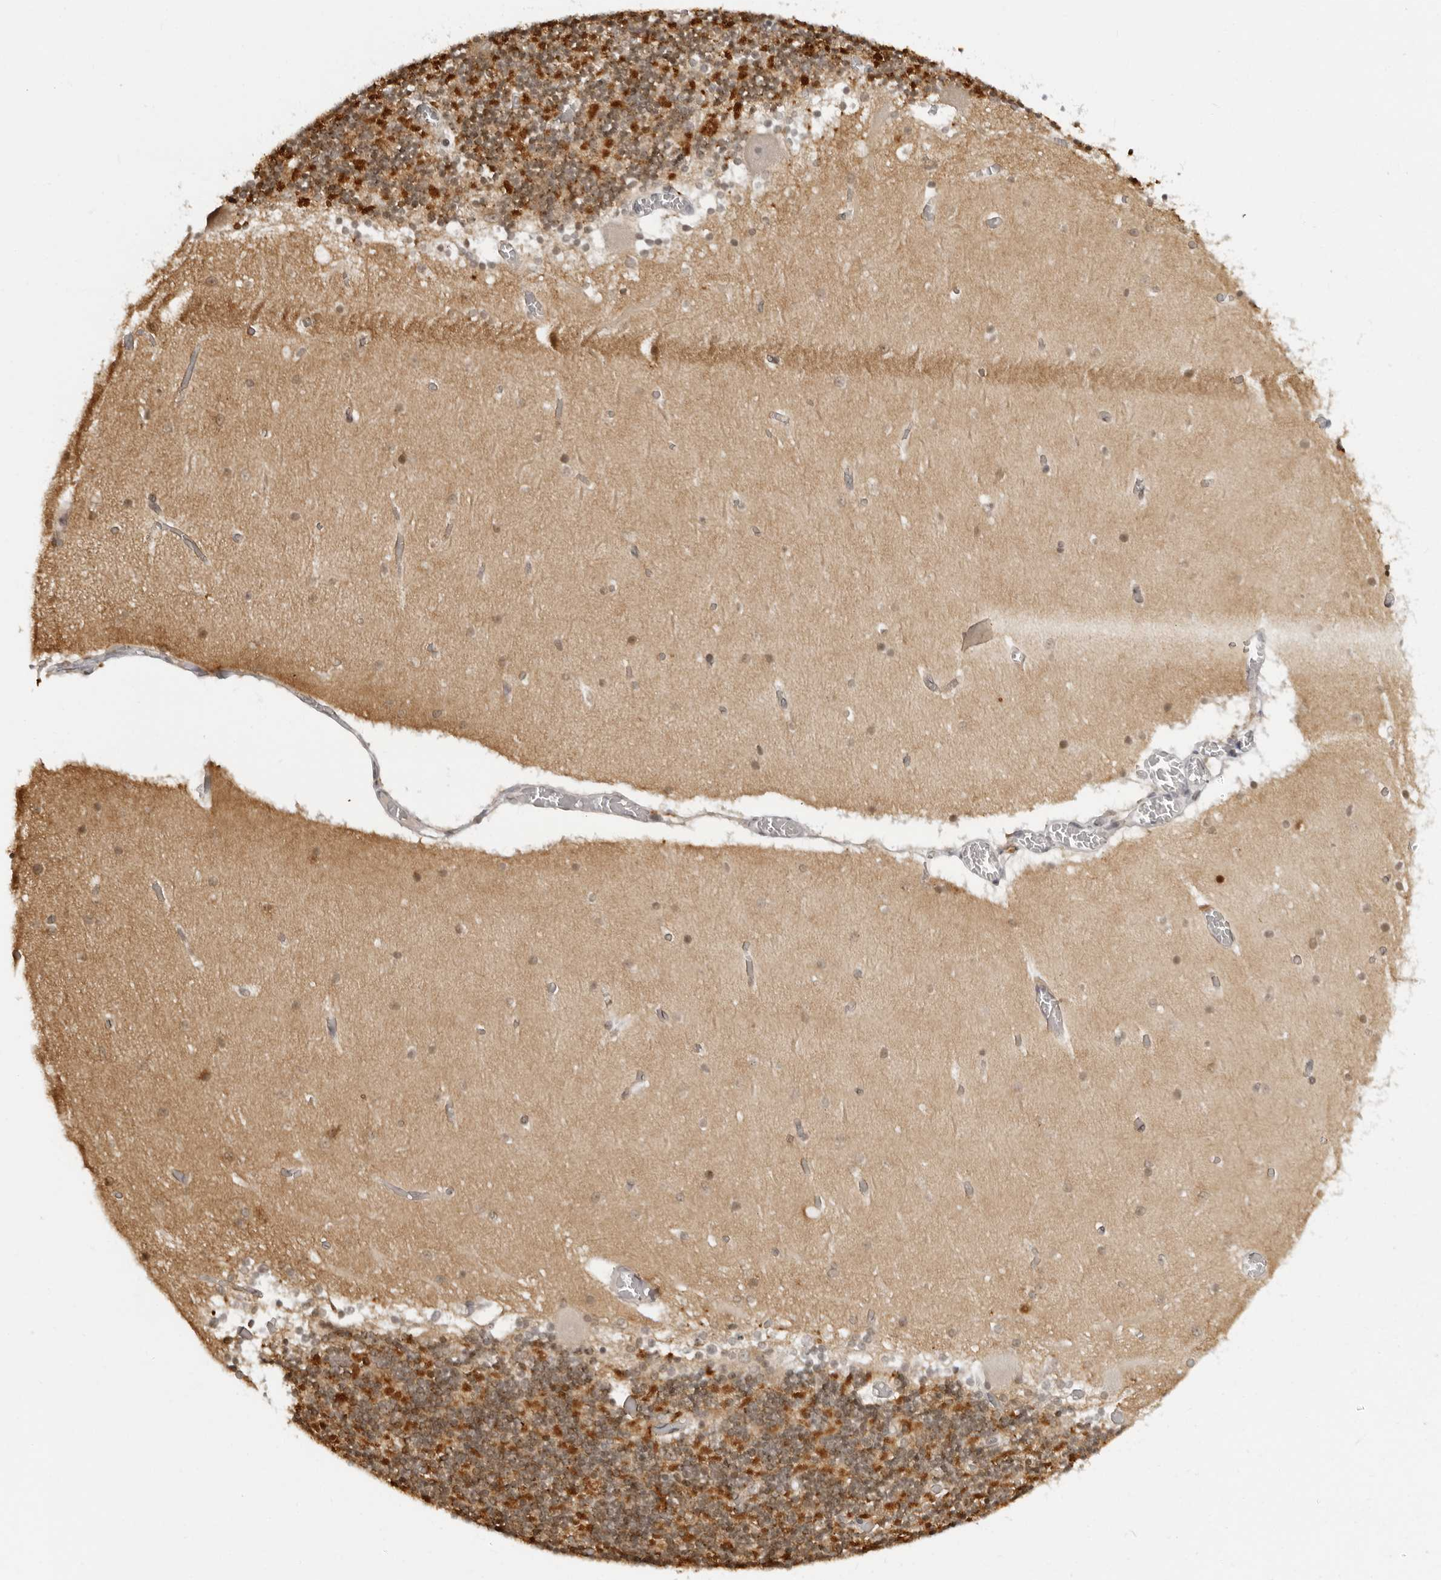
{"staining": {"intensity": "moderate", "quantity": ">75%", "location": "cytoplasmic/membranous"}, "tissue": "cerebellum", "cell_type": "Cells in granular layer", "image_type": "normal", "snomed": [{"axis": "morphology", "description": "Normal tissue, NOS"}, {"axis": "topography", "description": "Cerebellum"}], "caption": "Immunohistochemical staining of normal cerebellum reveals medium levels of moderate cytoplasmic/membranous positivity in about >75% of cells in granular layer. The protein is shown in brown color, while the nuclei are stained blue.", "gene": "MSH6", "patient": {"sex": "female", "age": 28}}